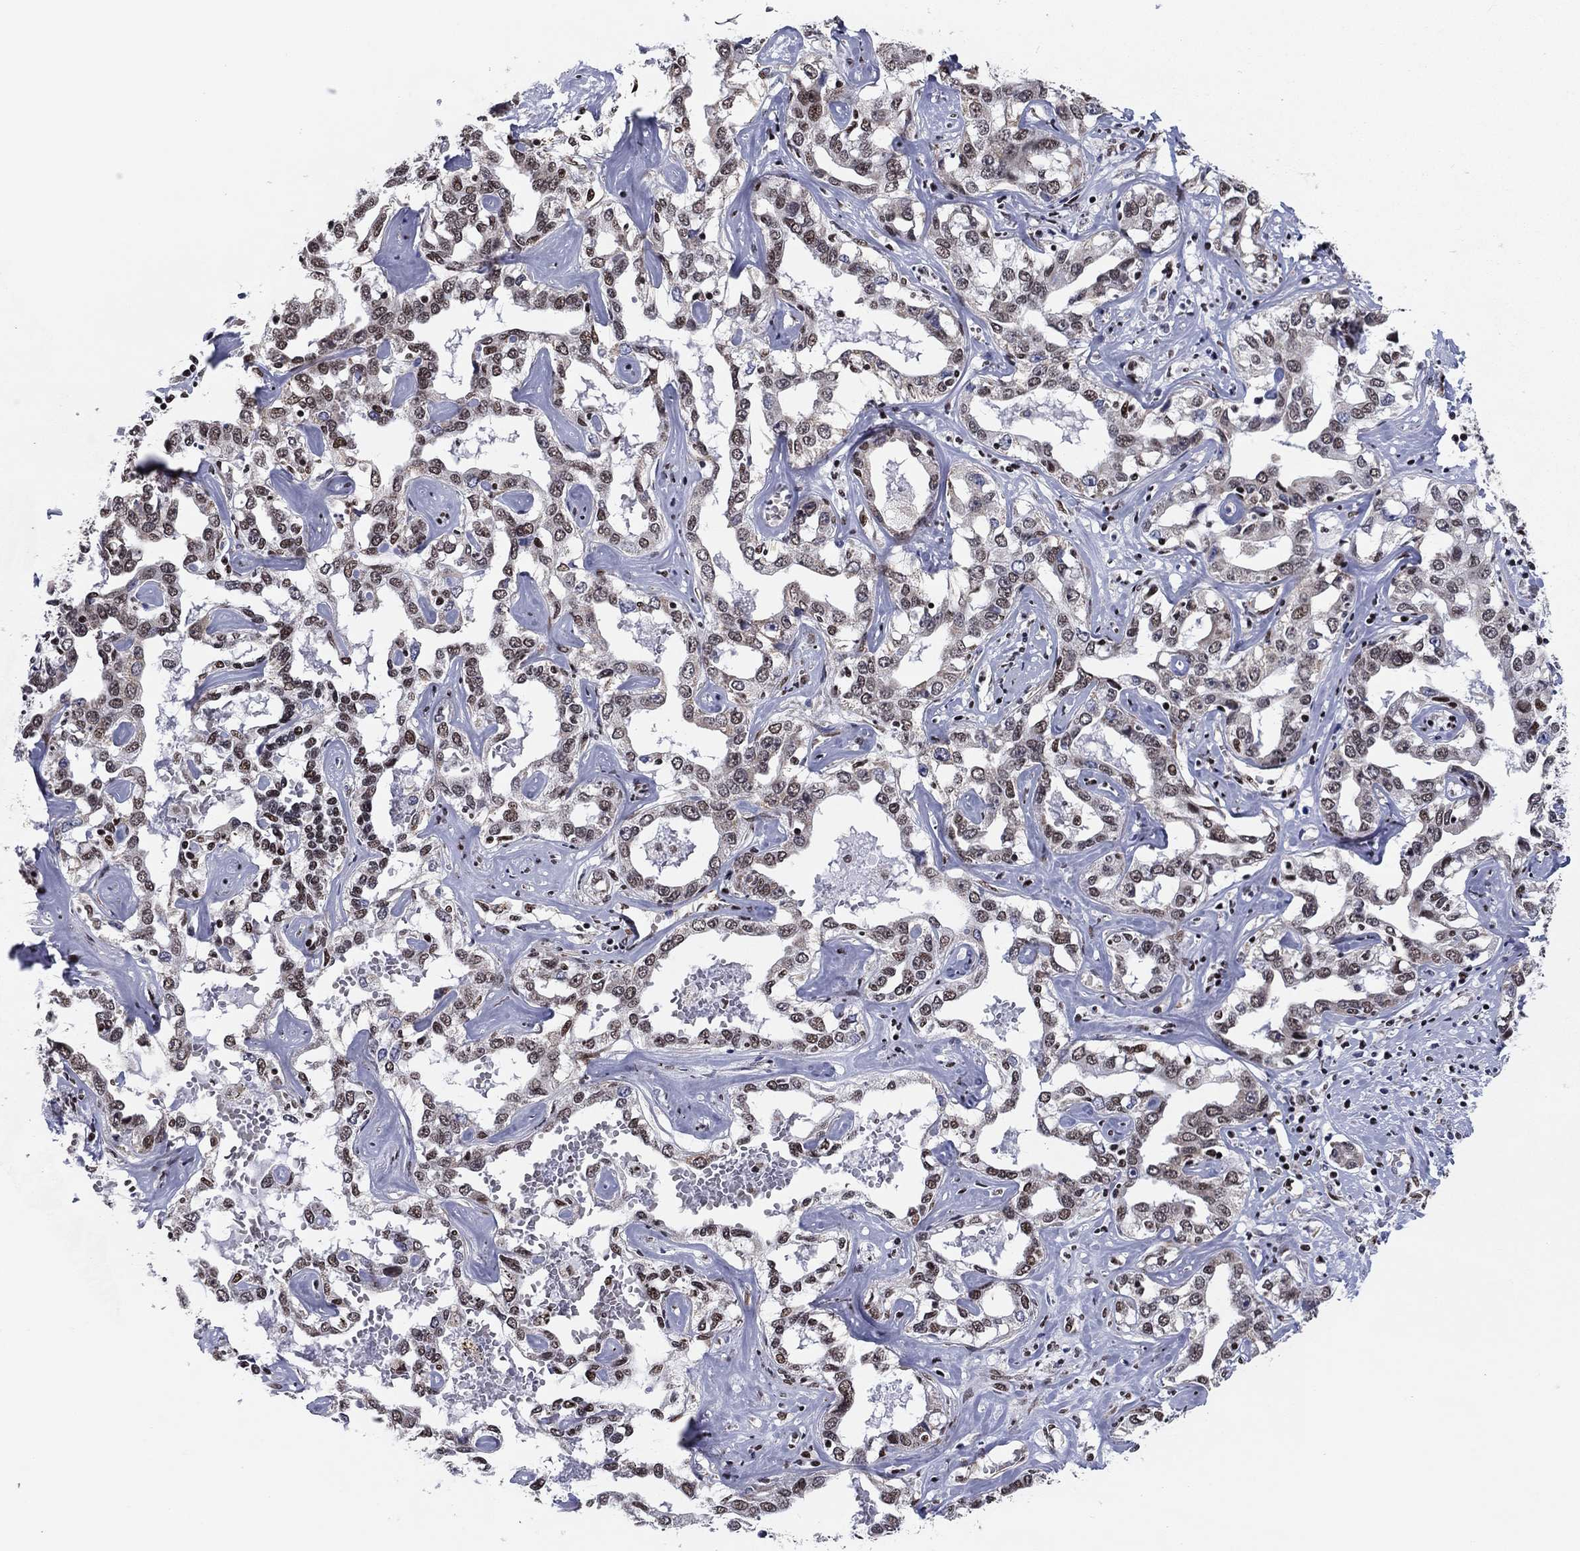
{"staining": {"intensity": "weak", "quantity": ">75%", "location": "cytoplasmic/membranous,nuclear"}, "tissue": "liver cancer", "cell_type": "Tumor cells", "image_type": "cancer", "snomed": [{"axis": "morphology", "description": "Cholangiocarcinoma"}, {"axis": "topography", "description": "Liver"}], "caption": "Immunohistochemical staining of human cholangiocarcinoma (liver) reveals weak cytoplasmic/membranous and nuclear protein expression in about >75% of tumor cells.", "gene": "N4BP2", "patient": {"sex": "male", "age": 59}}